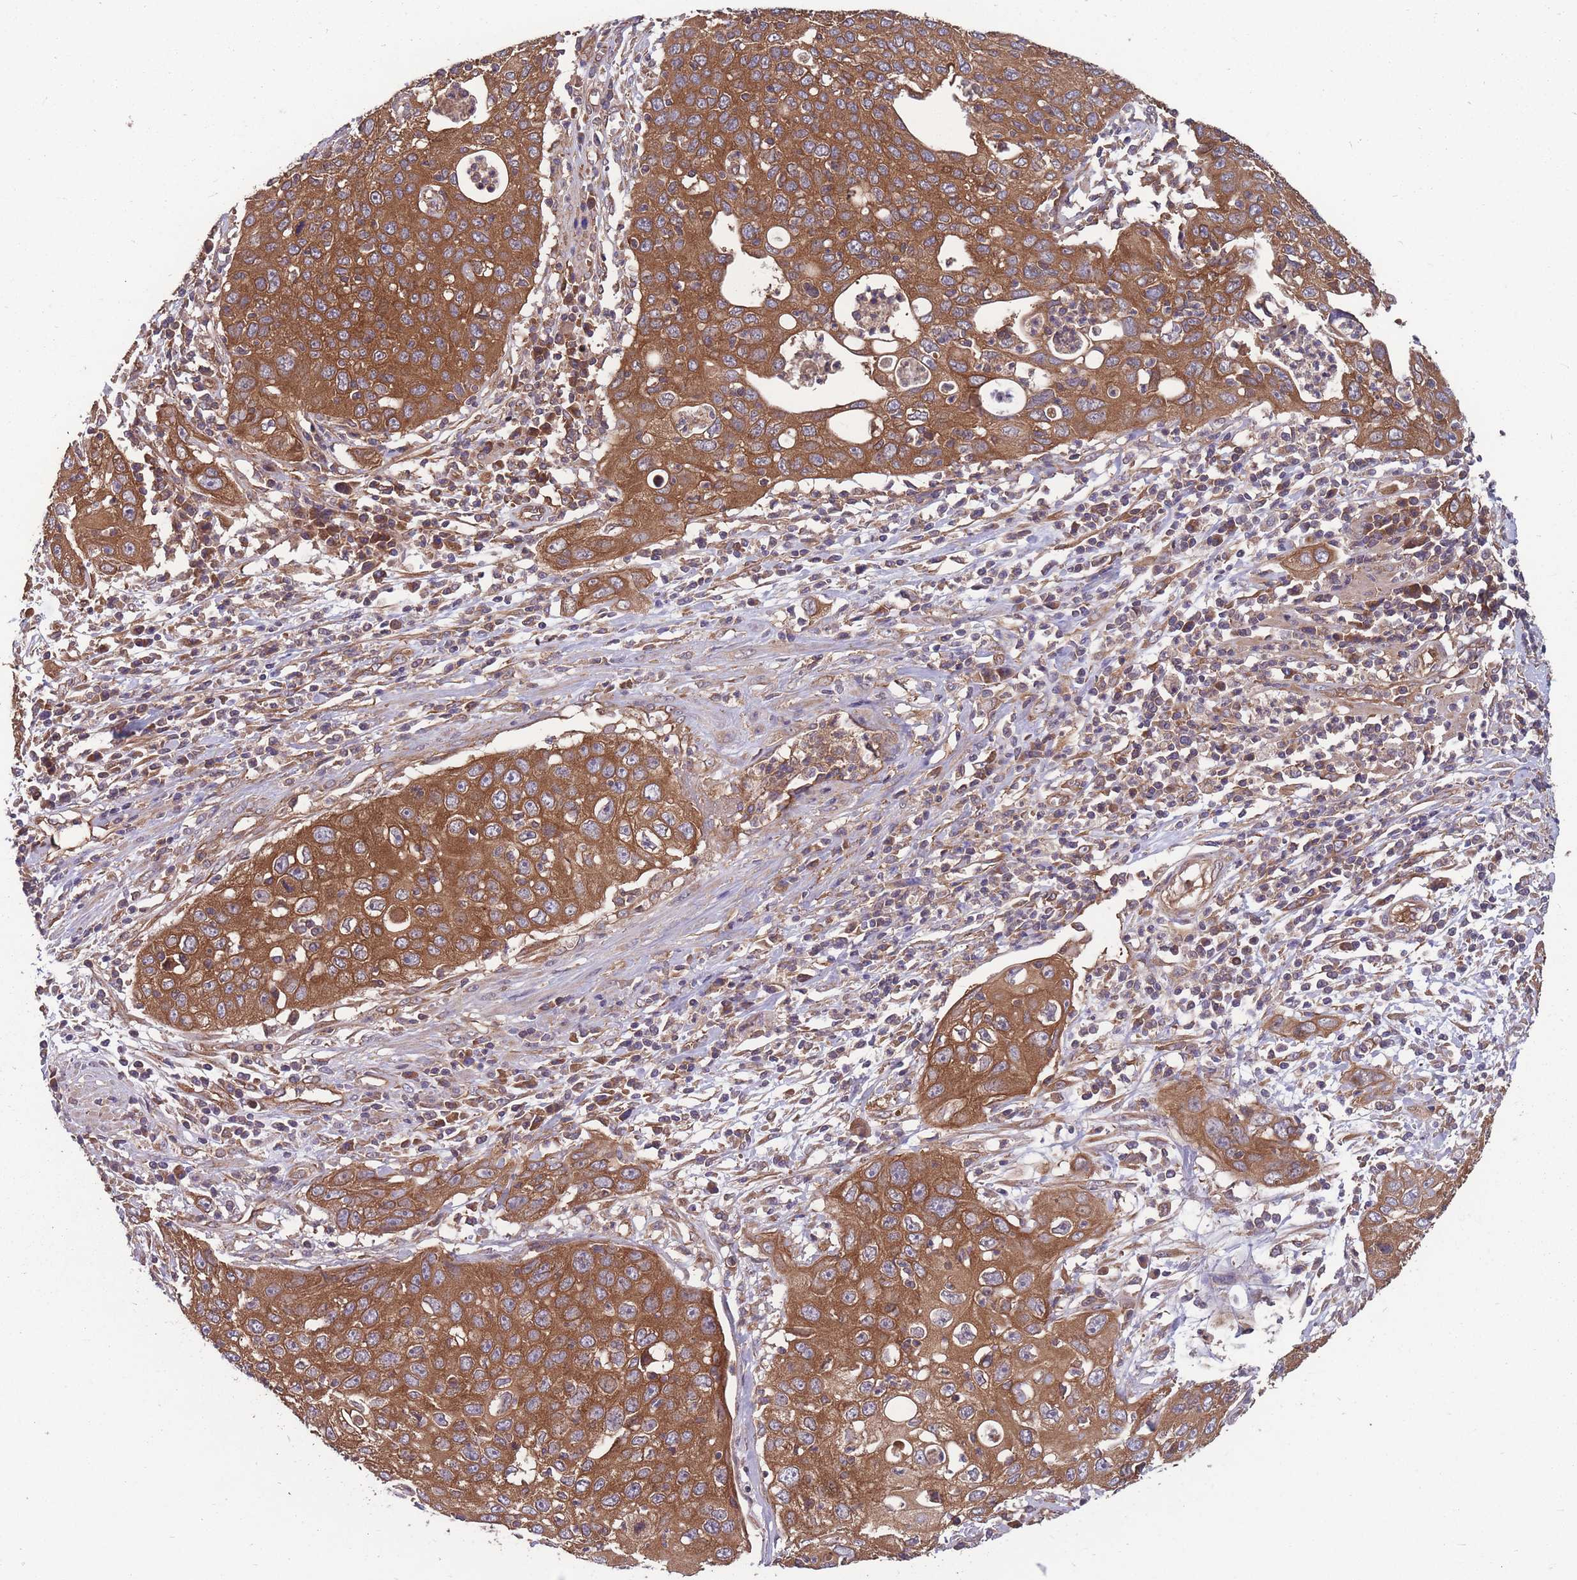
{"staining": {"intensity": "strong", "quantity": ">75%", "location": "cytoplasmic/membranous"}, "tissue": "cervical cancer", "cell_type": "Tumor cells", "image_type": "cancer", "snomed": [{"axis": "morphology", "description": "Squamous cell carcinoma, NOS"}, {"axis": "topography", "description": "Cervix"}], "caption": "A histopathology image of cervical cancer stained for a protein shows strong cytoplasmic/membranous brown staining in tumor cells. (Stains: DAB (3,3'-diaminobenzidine) in brown, nuclei in blue, Microscopy: brightfield microscopy at high magnification).", "gene": "ZPR1", "patient": {"sex": "female", "age": 36}}